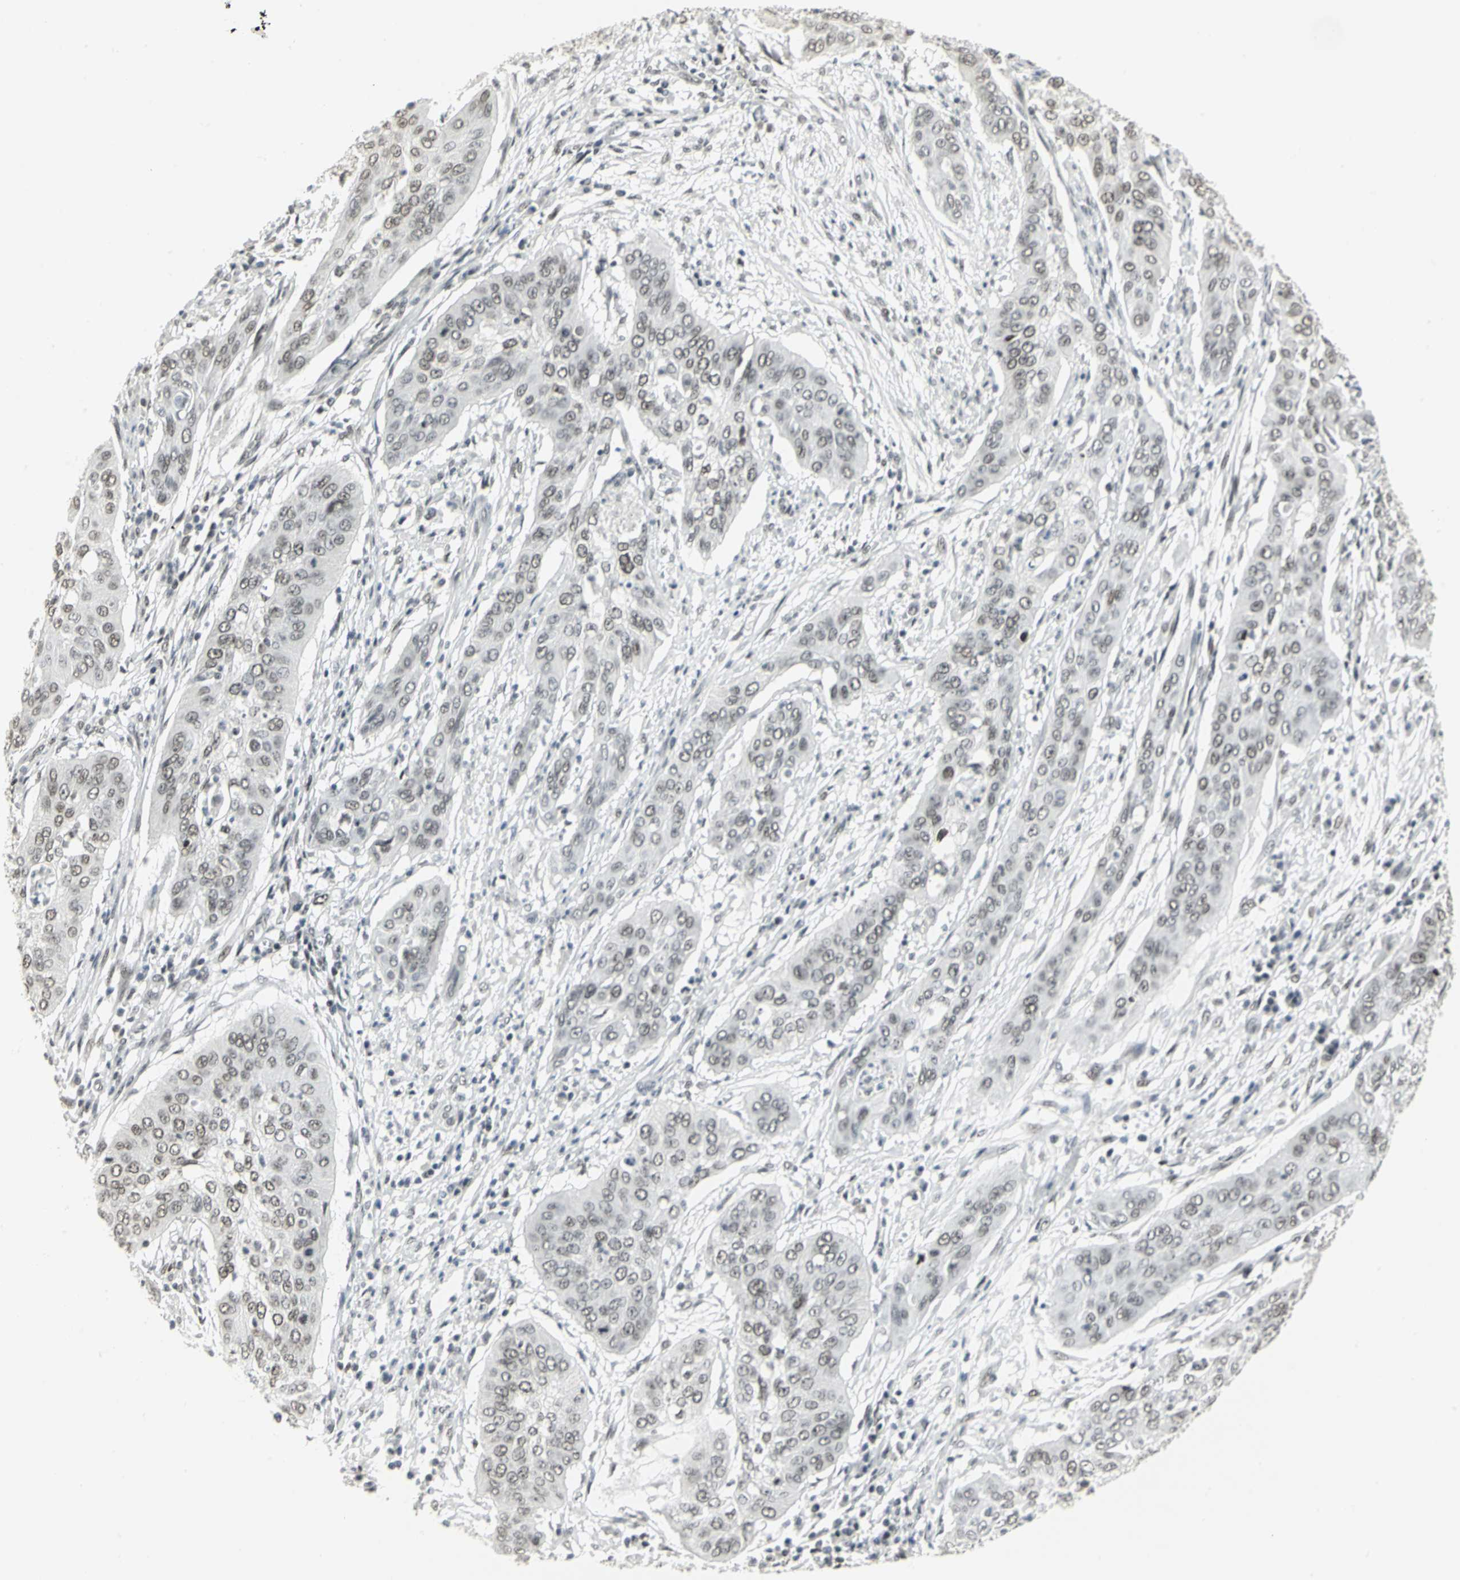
{"staining": {"intensity": "weak", "quantity": ">75%", "location": "nuclear"}, "tissue": "cervical cancer", "cell_type": "Tumor cells", "image_type": "cancer", "snomed": [{"axis": "morphology", "description": "Squamous cell carcinoma, NOS"}, {"axis": "topography", "description": "Cervix"}], "caption": "An image showing weak nuclear positivity in approximately >75% of tumor cells in cervical cancer, as visualized by brown immunohistochemical staining.", "gene": "CBX3", "patient": {"sex": "female", "age": 39}}